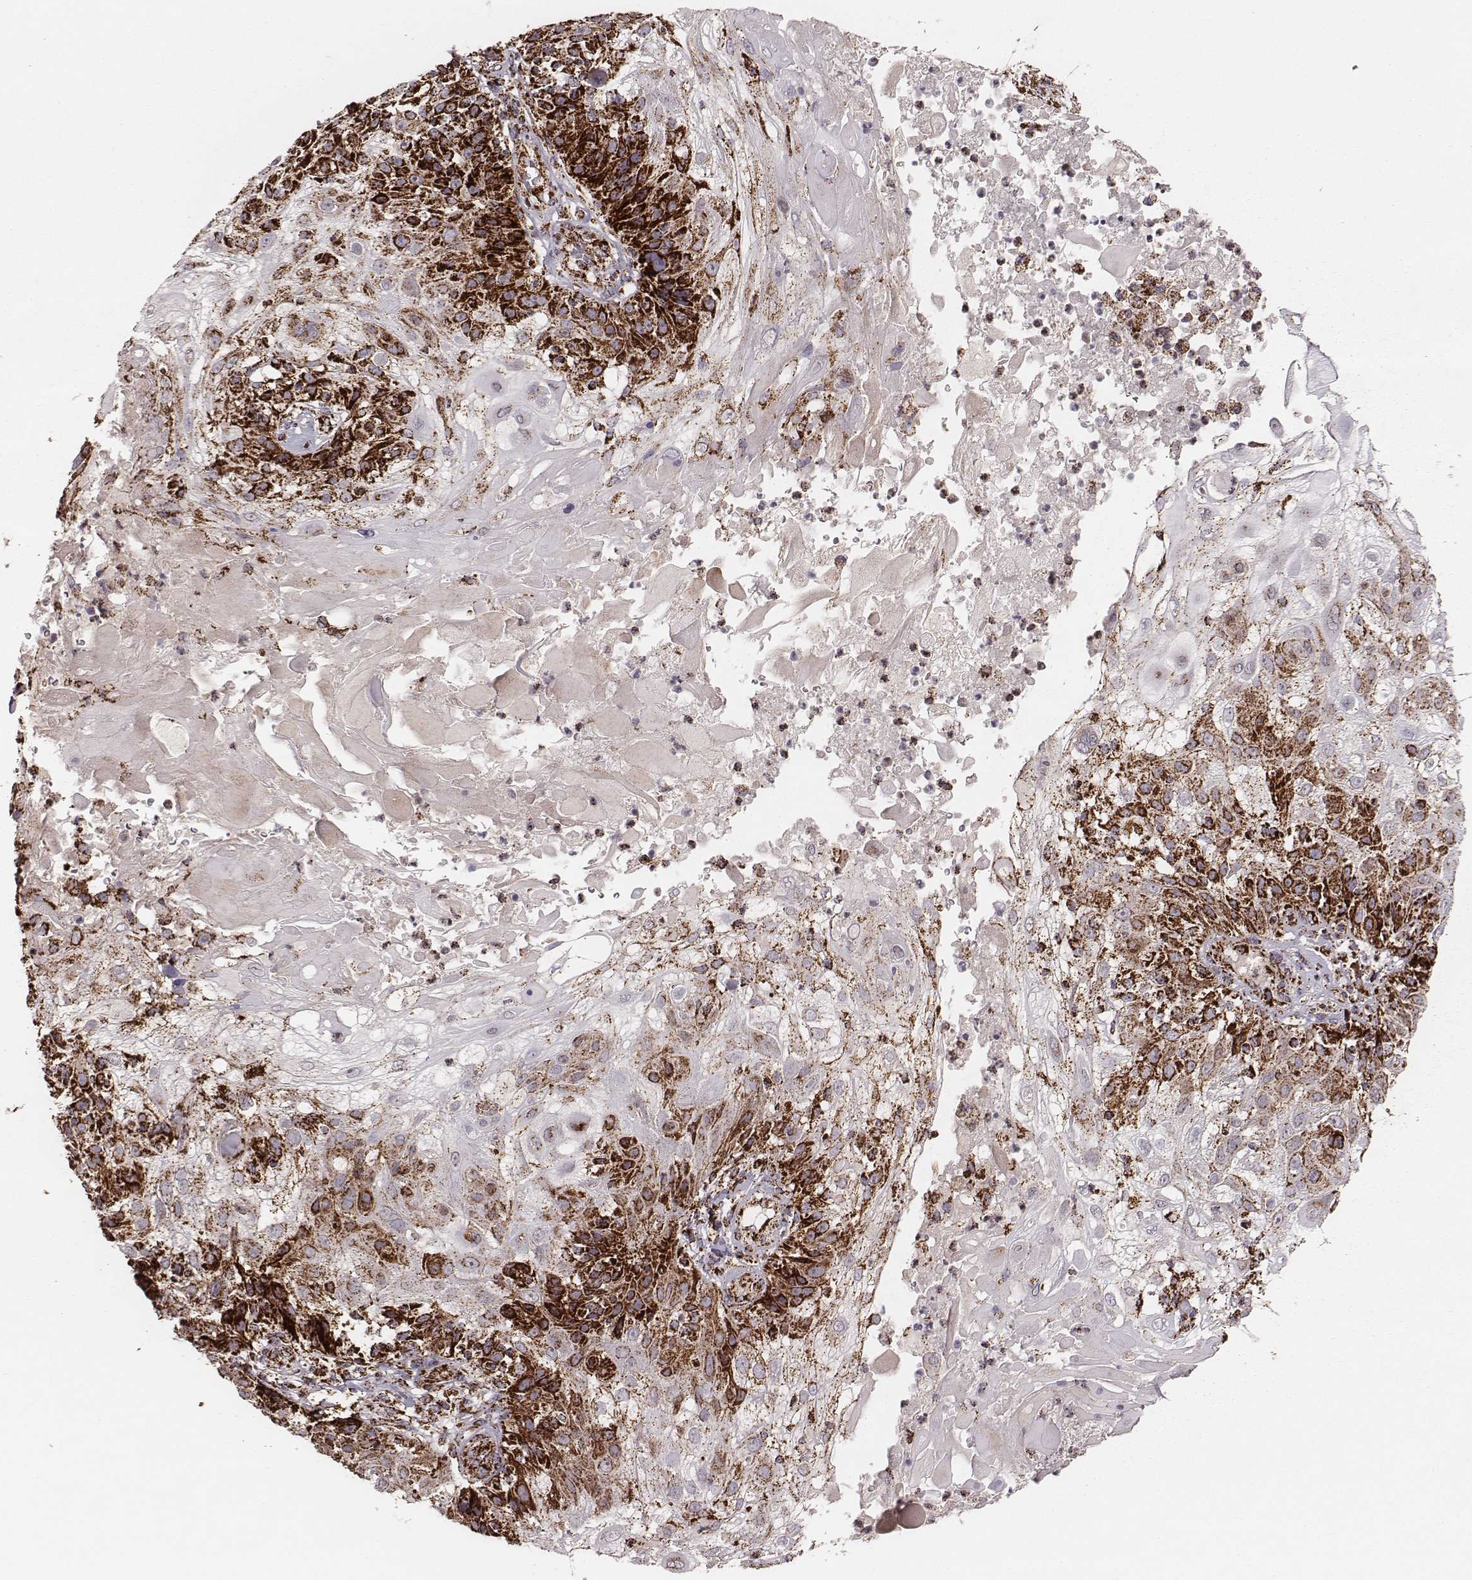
{"staining": {"intensity": "strong", "quantity": ">75%", "location": "cytoplasmic/membranous"}, "tissue": "skin cancer", "cell_type": "Tumor cells", "image_type": "cancer", "snomed": [{"axis": "morphology", "description": "Normal tissue, NOS"}, {"axis": "morphology", "description": "Squamous cell carcinoma, NOS"}, {"axis": "topography", "description": "Skin"}], "caption": "A photomicrograph of human squamous cell carcinoma (skin) stained for a protein demonstrates strong cytoplasmic/membranous brown staining in tumor cells. The staining was performed using DAB (3,3'-diaminobenzidine) to visualize the protein expression in brown, while the nuclei were stained in blue with hematoxylin (Magnification: 20x).", "gene": "TUFM", "patient": {"sex": "female", "age": 83}}